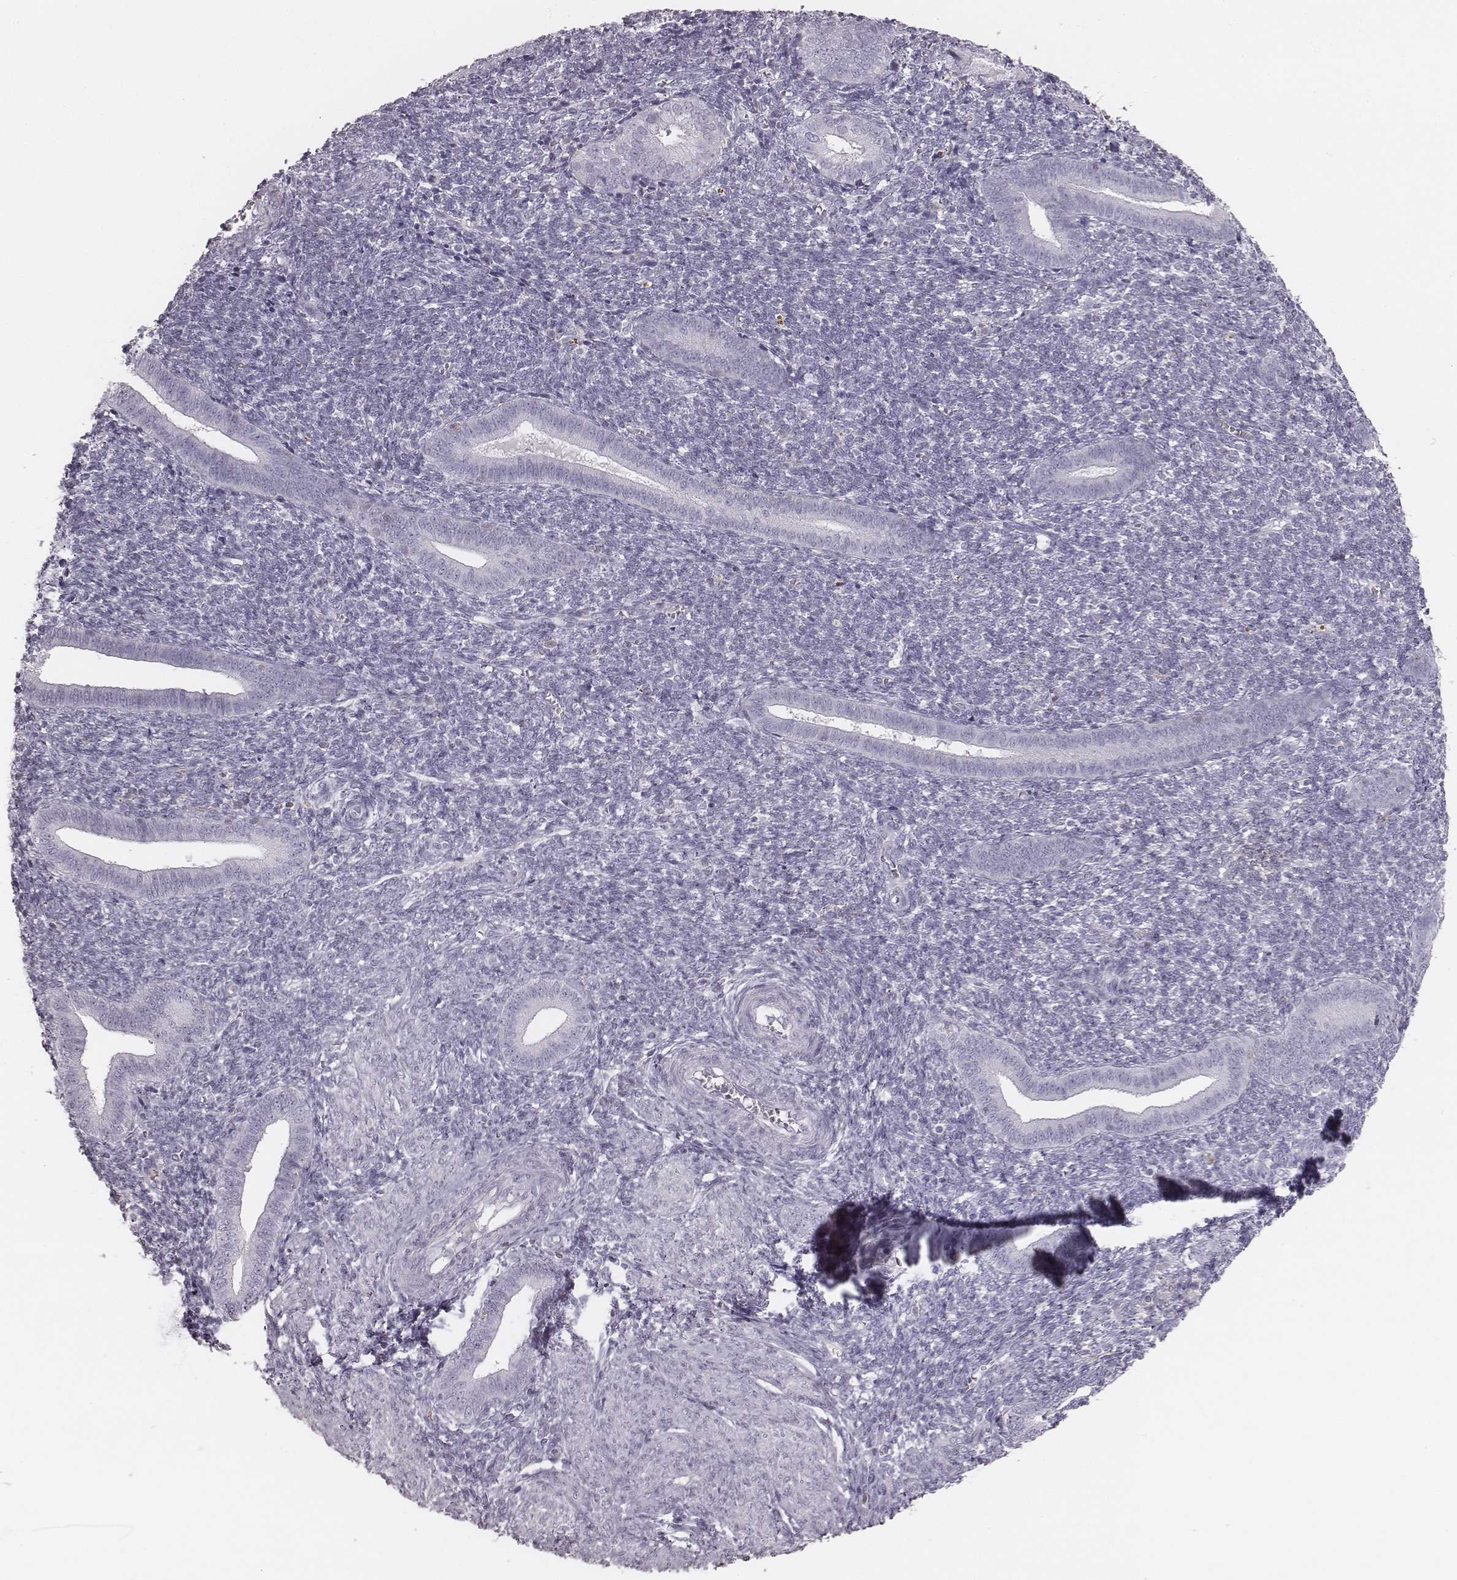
{"staining": {"intensity": "negative", "quantity": "none", "location": "none"}, "tissue": "endometrium", "cell_type": "Cells in endometrial stroma", "image_type": "normal", "snomed": [{"axis": "morphology", "description": "Normal tissue, NOS"}, {"axis": "topography", "description": "Endometrium"}], "caption": "An image of human endometrium is negative for staining in cells in endometrial stroma. Brightfield microscopy of IHC stained with DAB (brown) and hematoxylin (blue), captured at high magnification.", "gene": "ENSG00000285837", "patient": {"sex": "female", "age": 25}}